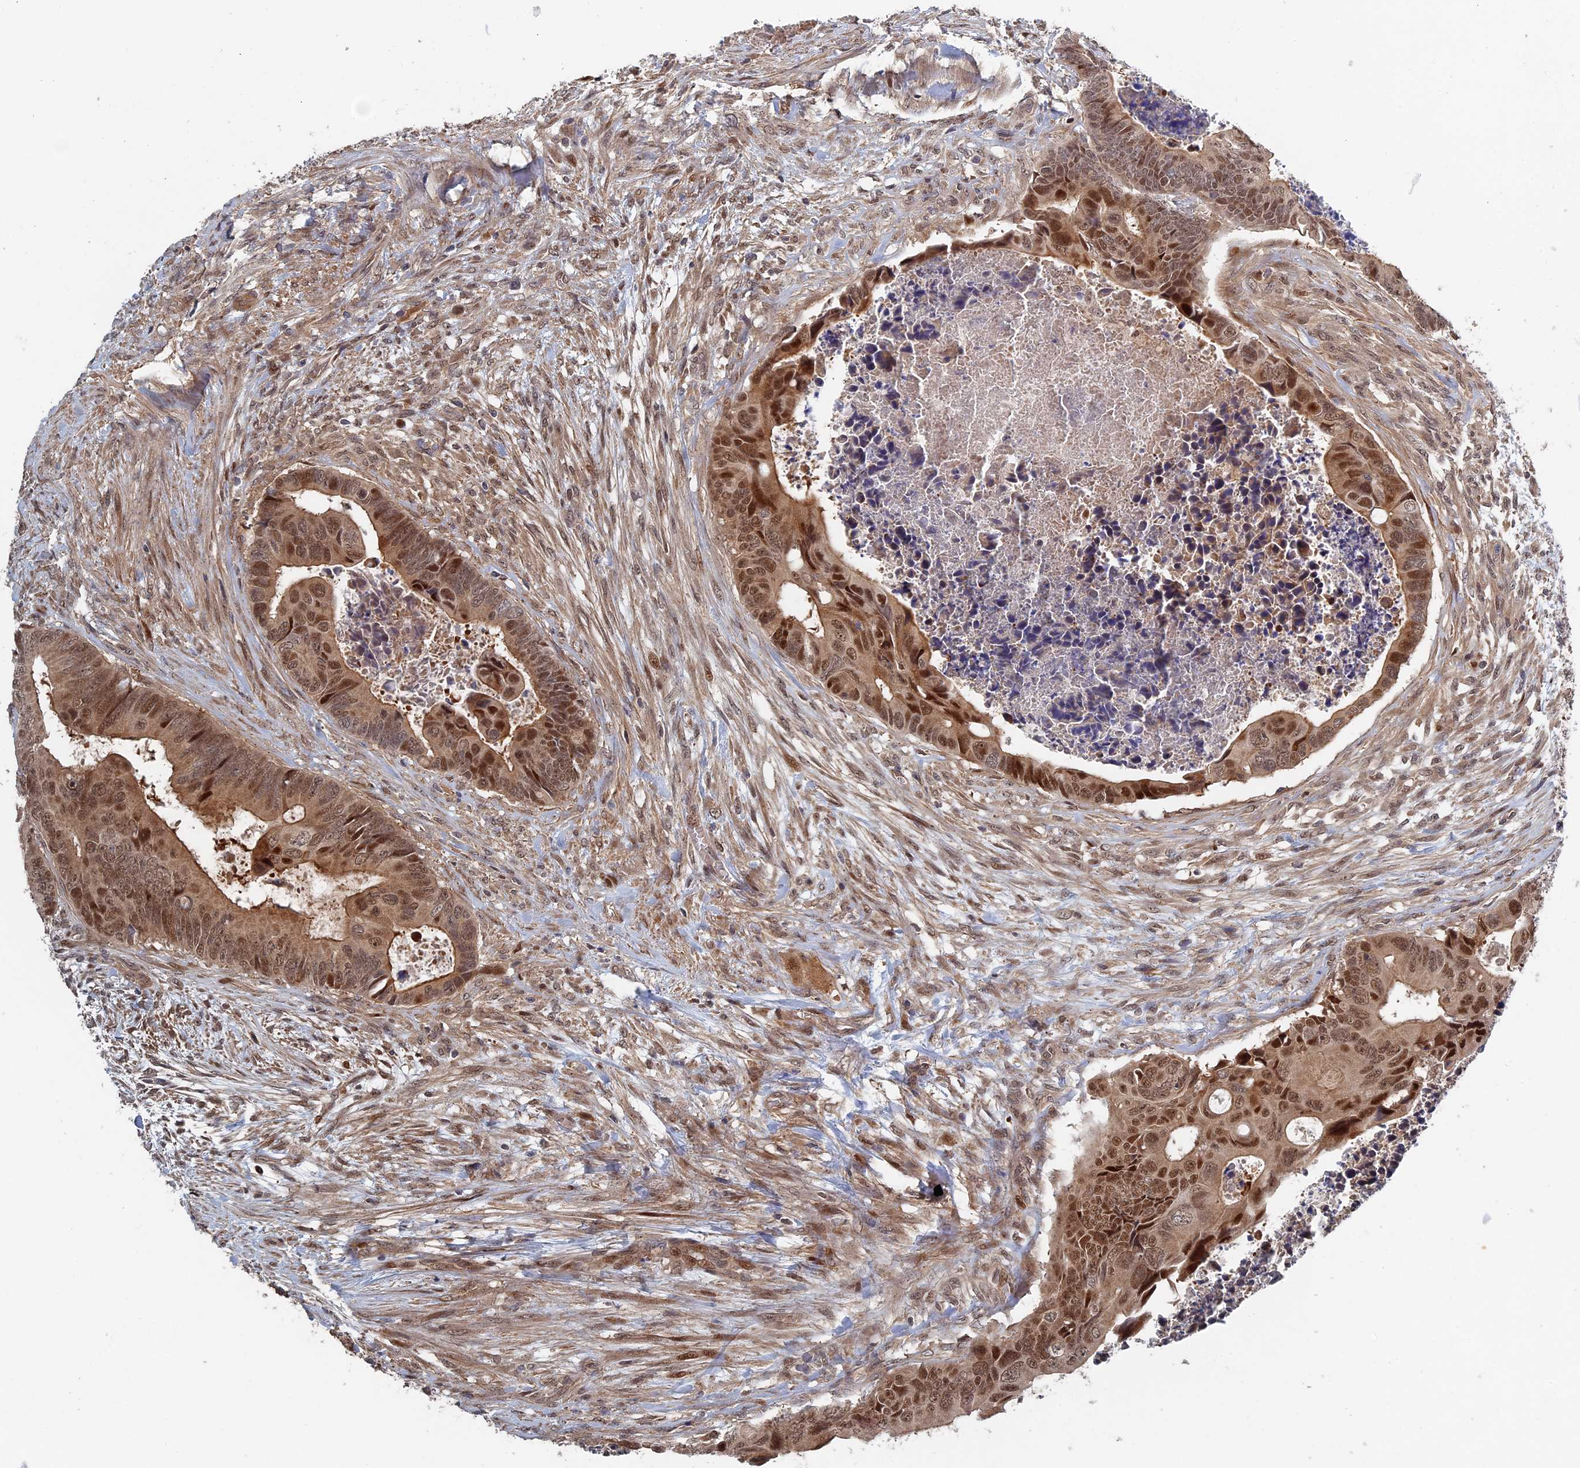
{"staining": {"intensity": "moderate", "quantity": ">75%", "location": "cytoplasmic/membranous,nuclear"}, "tissue": "colorectal cancer", "cell_type": "Tumor cells", "image_type": "cancer", "snomed": [{"axis": "morphology", "description": "Adenocarcinoma, NOS"}, {"axis": "topography", "description": "Rectum"}], "caption": "Immunohistochemistry (IHC) histopathology image of neoplastic tissue: human colorectal adenocarcinoma stained using IHC exhibits medium levels of moderate protein expression localized specifically in the cytoplasmic/membranous and nuclear of tumor cells, appearing as a cytoplasmic/membranous and nuclear brown color.", "gene": "ELOVL6", "patient": {"sex": "female", "age": 78}}